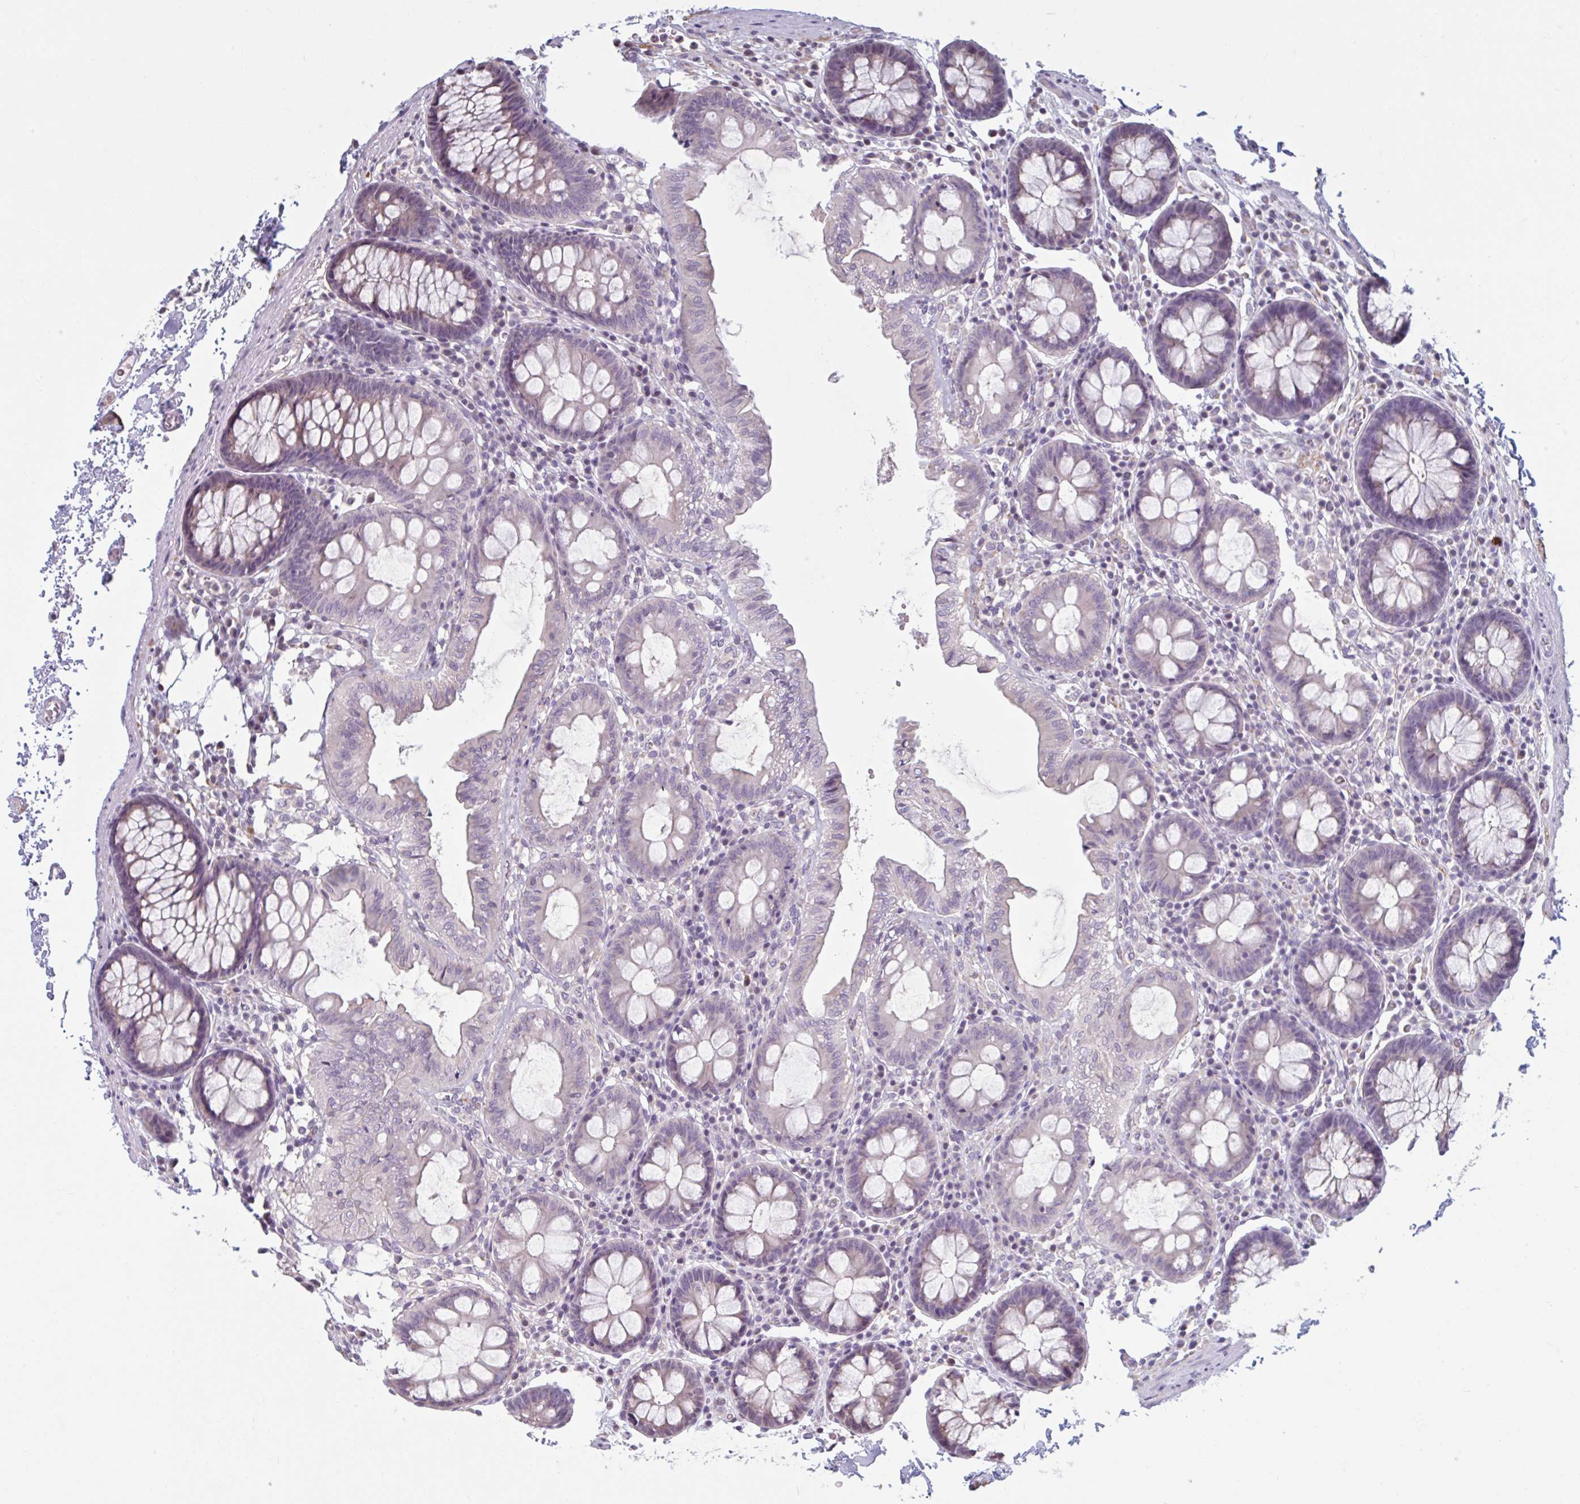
{"staining": {"intensity": "negative", "quantity": "none", "location": "none"}, "tissue": "colon", "cell_type": "Endothelial cells", "image_type": "normal", "snomed": [{"axis": "morphology", "description": "Normal tissue, NOS"}, {"axis": "topography", "description": "Colon"}, {"axis": "topography", "description": "Peripheral nerve tissue"}], "caption": "IHC of benign colon demonstrates no positivity in endothelial cells.", "gene": "CDH19", "patient": {"sex": "male", "age": 84}}